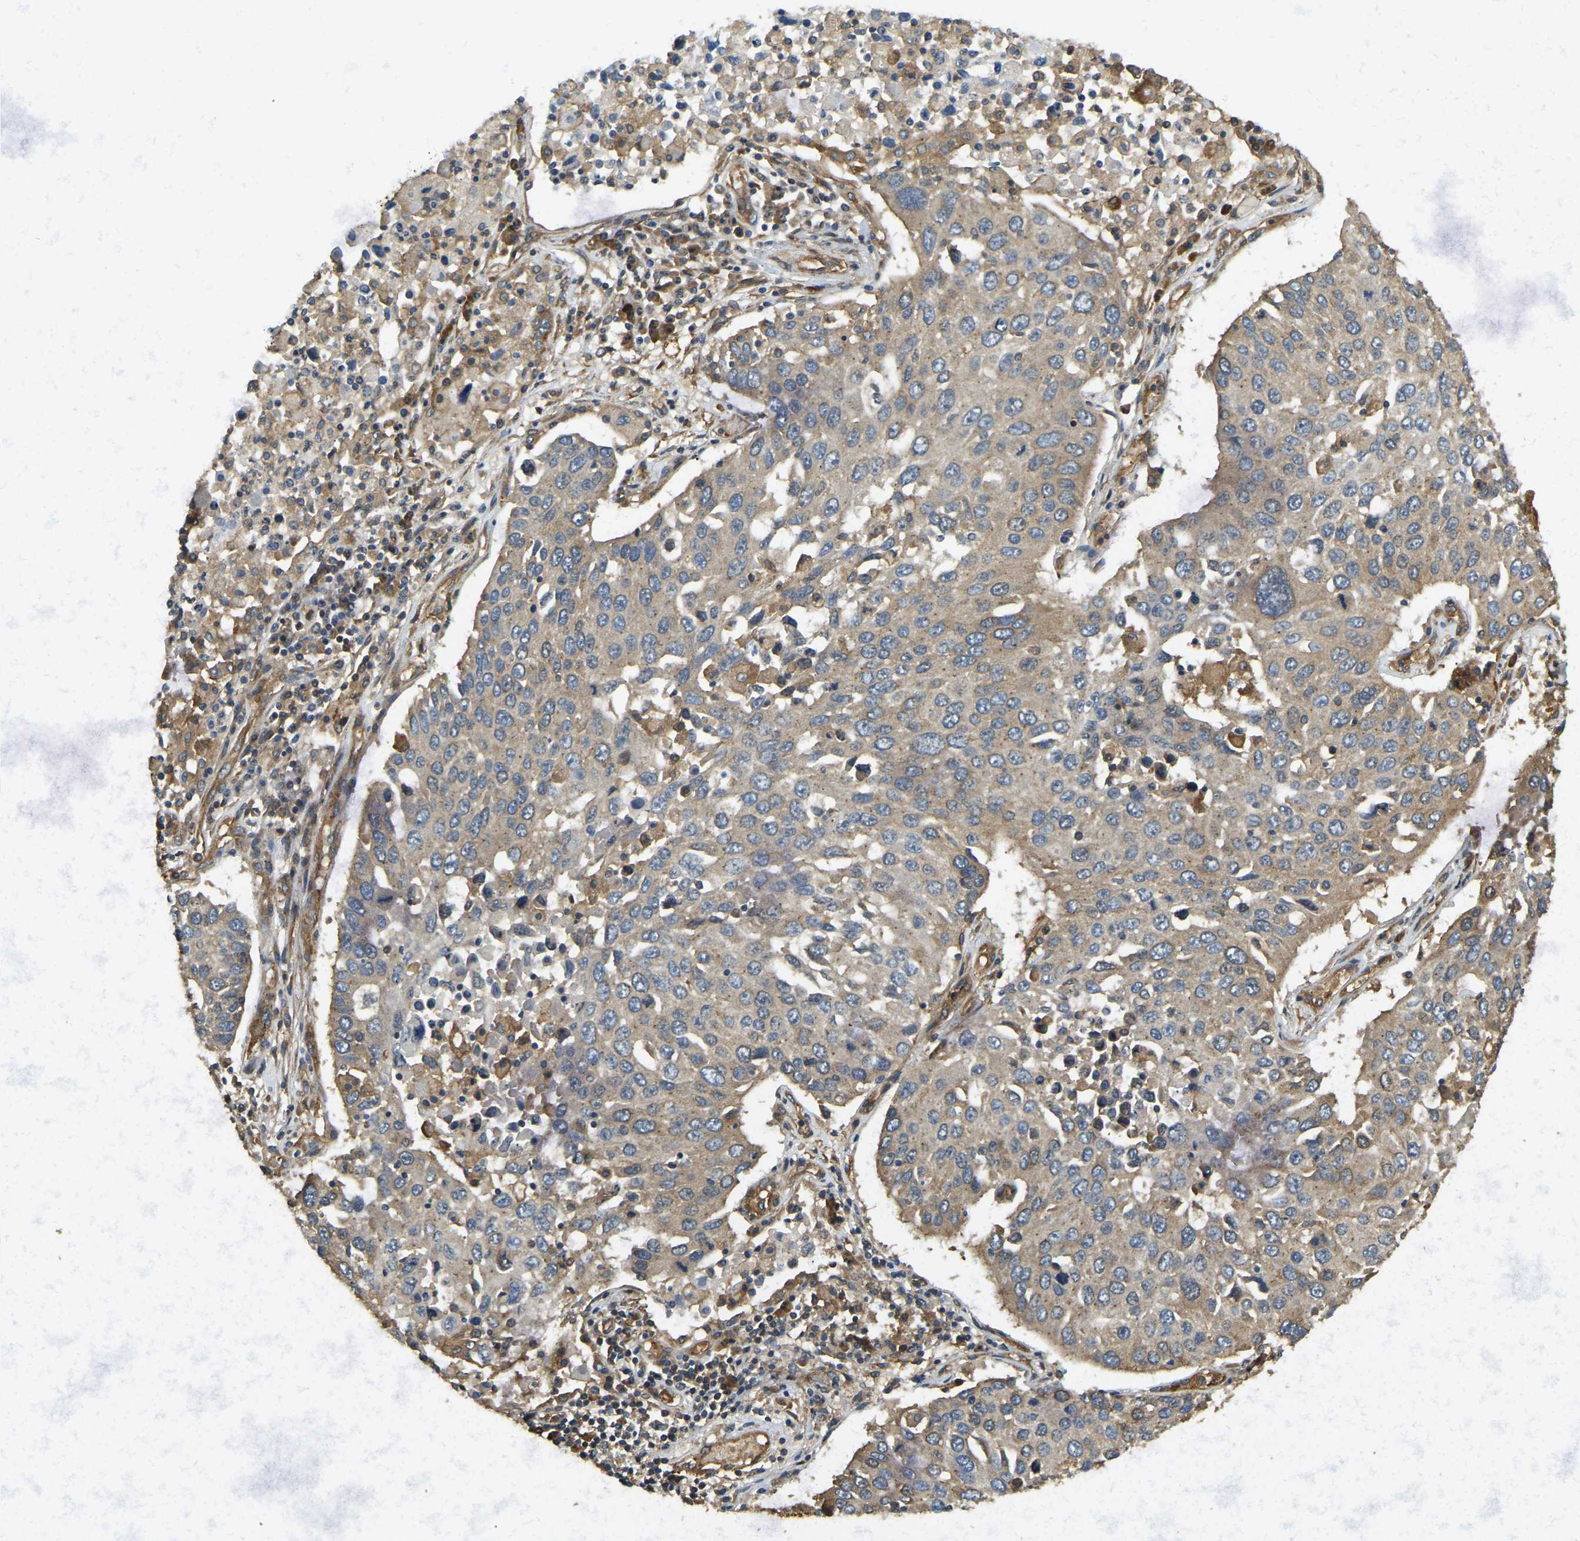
{"staining": {"intensity": "weak", "quantity": ">75%", "location": "cytoplasmic/membranous"}, "tissue": "lung cancer", "cell_type": "Tumor cells", "image_type": "cancer", "snomed": [{"axis": "morphology", "description": "Squamous cell carcinoma, NOS"}, {"axis": "topography", "description": "Lung"}], "caption": "Lung cancer stained with a protein marker demonstrates weak staining in tumor cells.", "gene": "ERGIC1", "patient": {"sex": "male", "age": 65}}